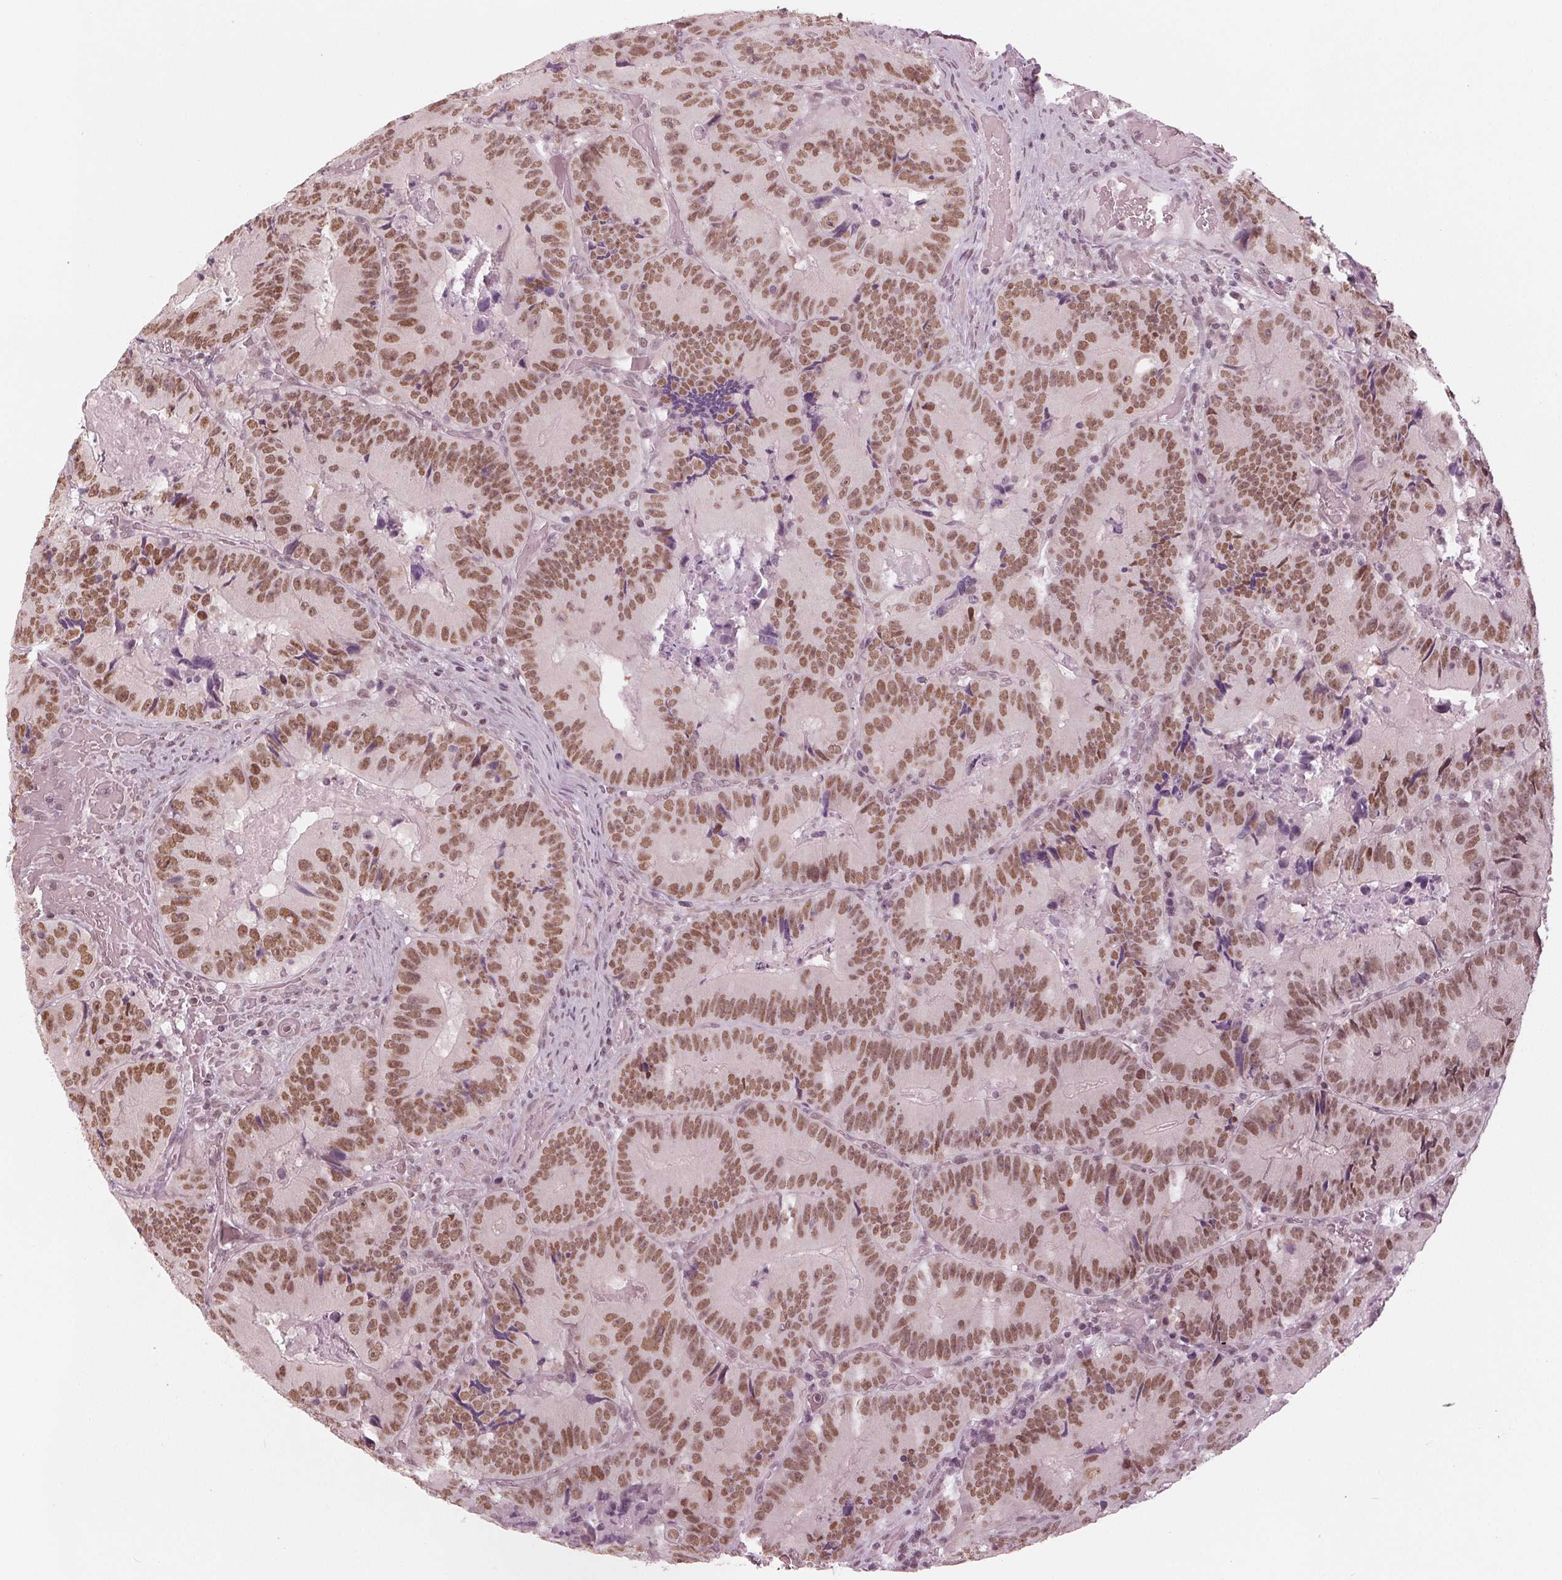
{"staining": {"intensity": "moderate", "quantity": ">75%", "location": "nuclear"}, "tissue": "colorectal cancer", "cell_type": "Tumor cells", "image_type": "cancer", "snomed": [{"axis": "morphology", "description": "Adenocarcinoma, NOS"}, {"axis": "topography", "description": "Colon"}], "caption": "About >75% of tumor cells in colorectal cancer (adenocarcinoma) demonstrate moderate nuclear protein expression as visualized by brown immunohistochemical staining.", "gene": "DNMT3L", "patient": {"sex": "female", "age": 86}}